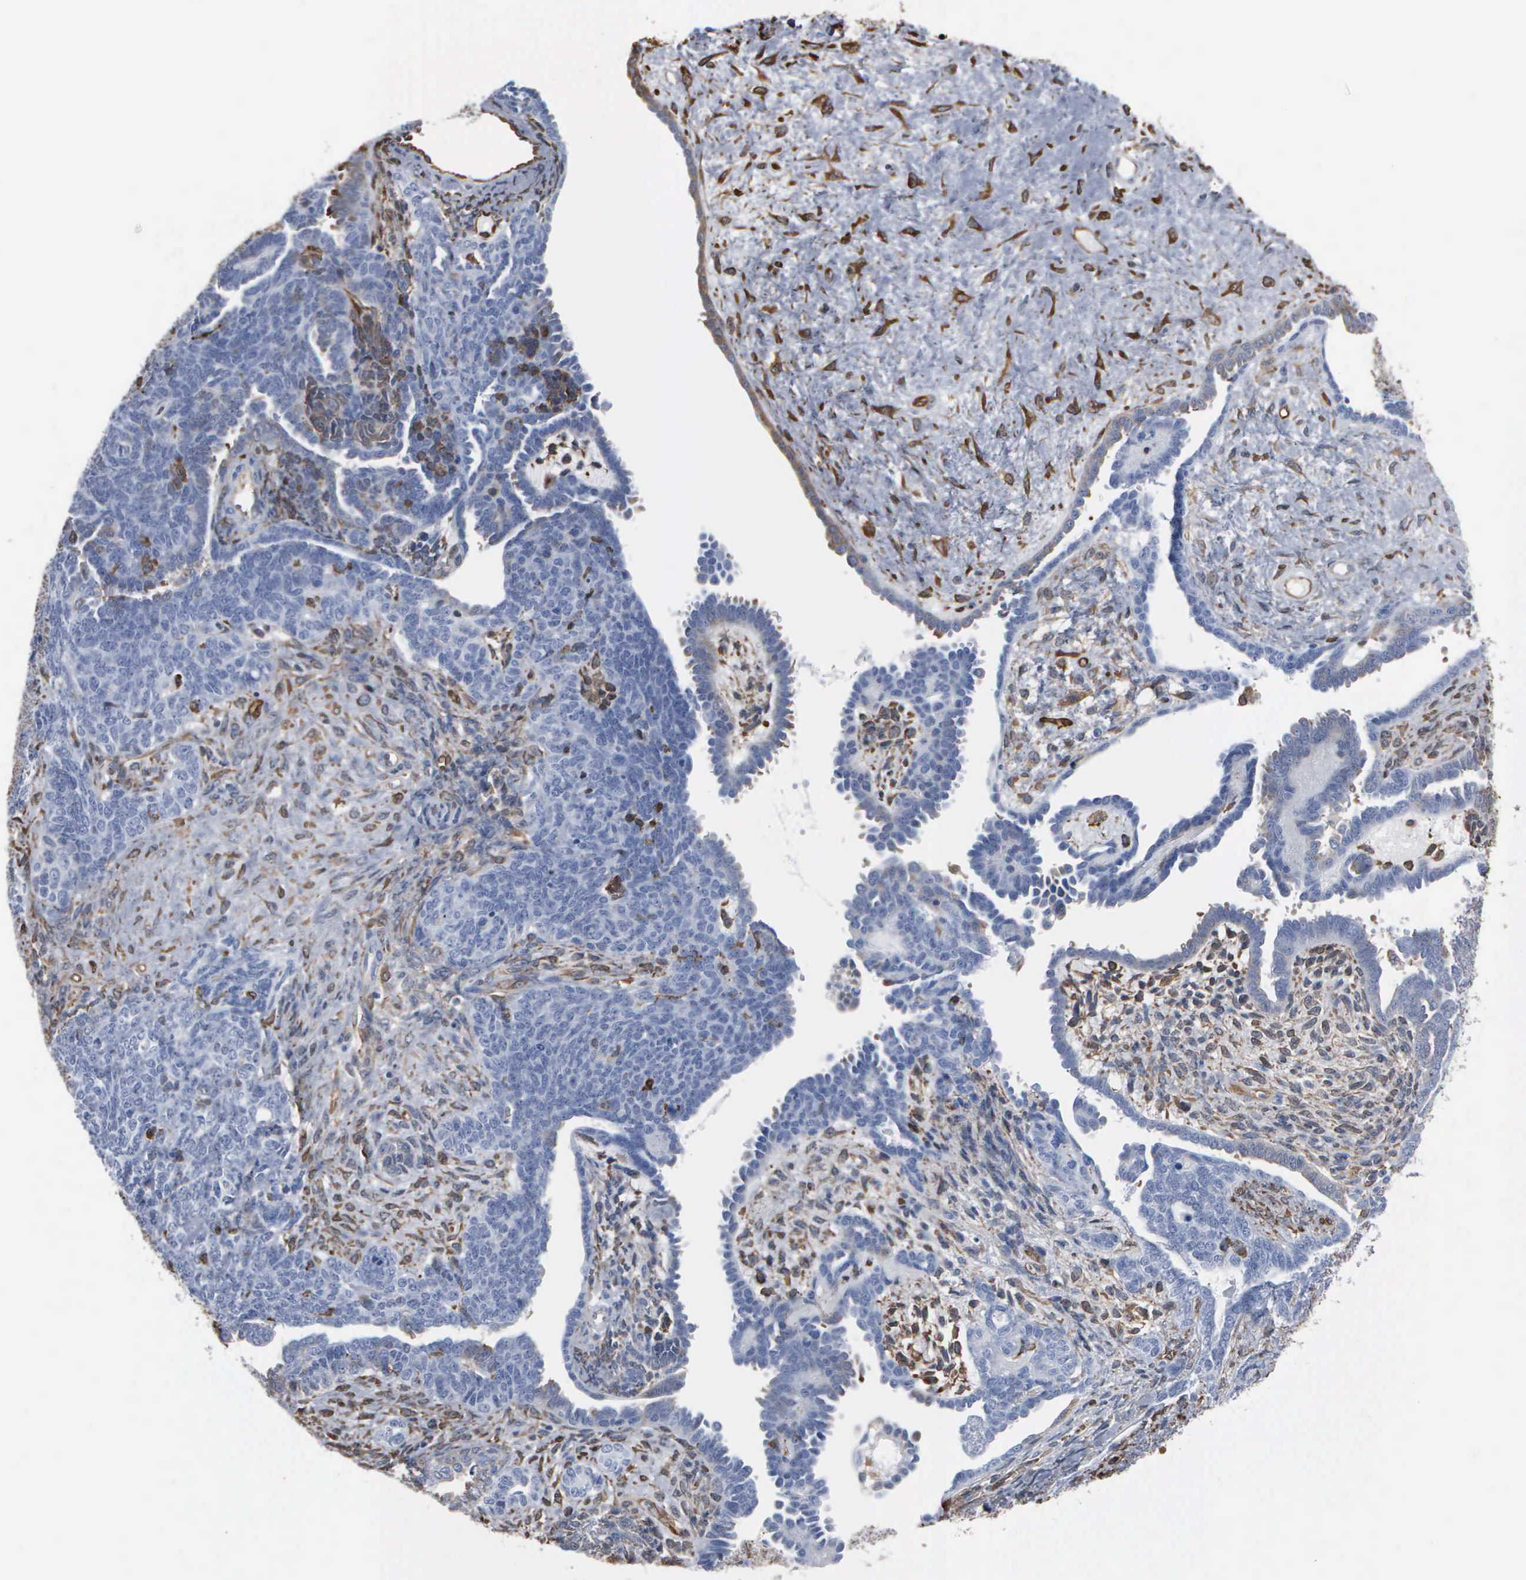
{"staining": {"intensity": "negative", "quantity": "none", "location": "none"}, "tissue": "endometrial cancer", "cell_type": "Tumor cells", "image_type": "cancer", "snomed": [{"axis": "morphology", "description": "Neoplasm, malignant, NOS"}, {"axis": "topography", "description": "Endometrium"}], "caption": "This micrograph is of endometrial cancer stained with immunohistochemistry (IHC) to label a protein in brown with the nuclei are counter-stained blue. There is no expression in tumor cells.", "gene": "FSCN1", "patient": {"sex": "female", "age": 74}}